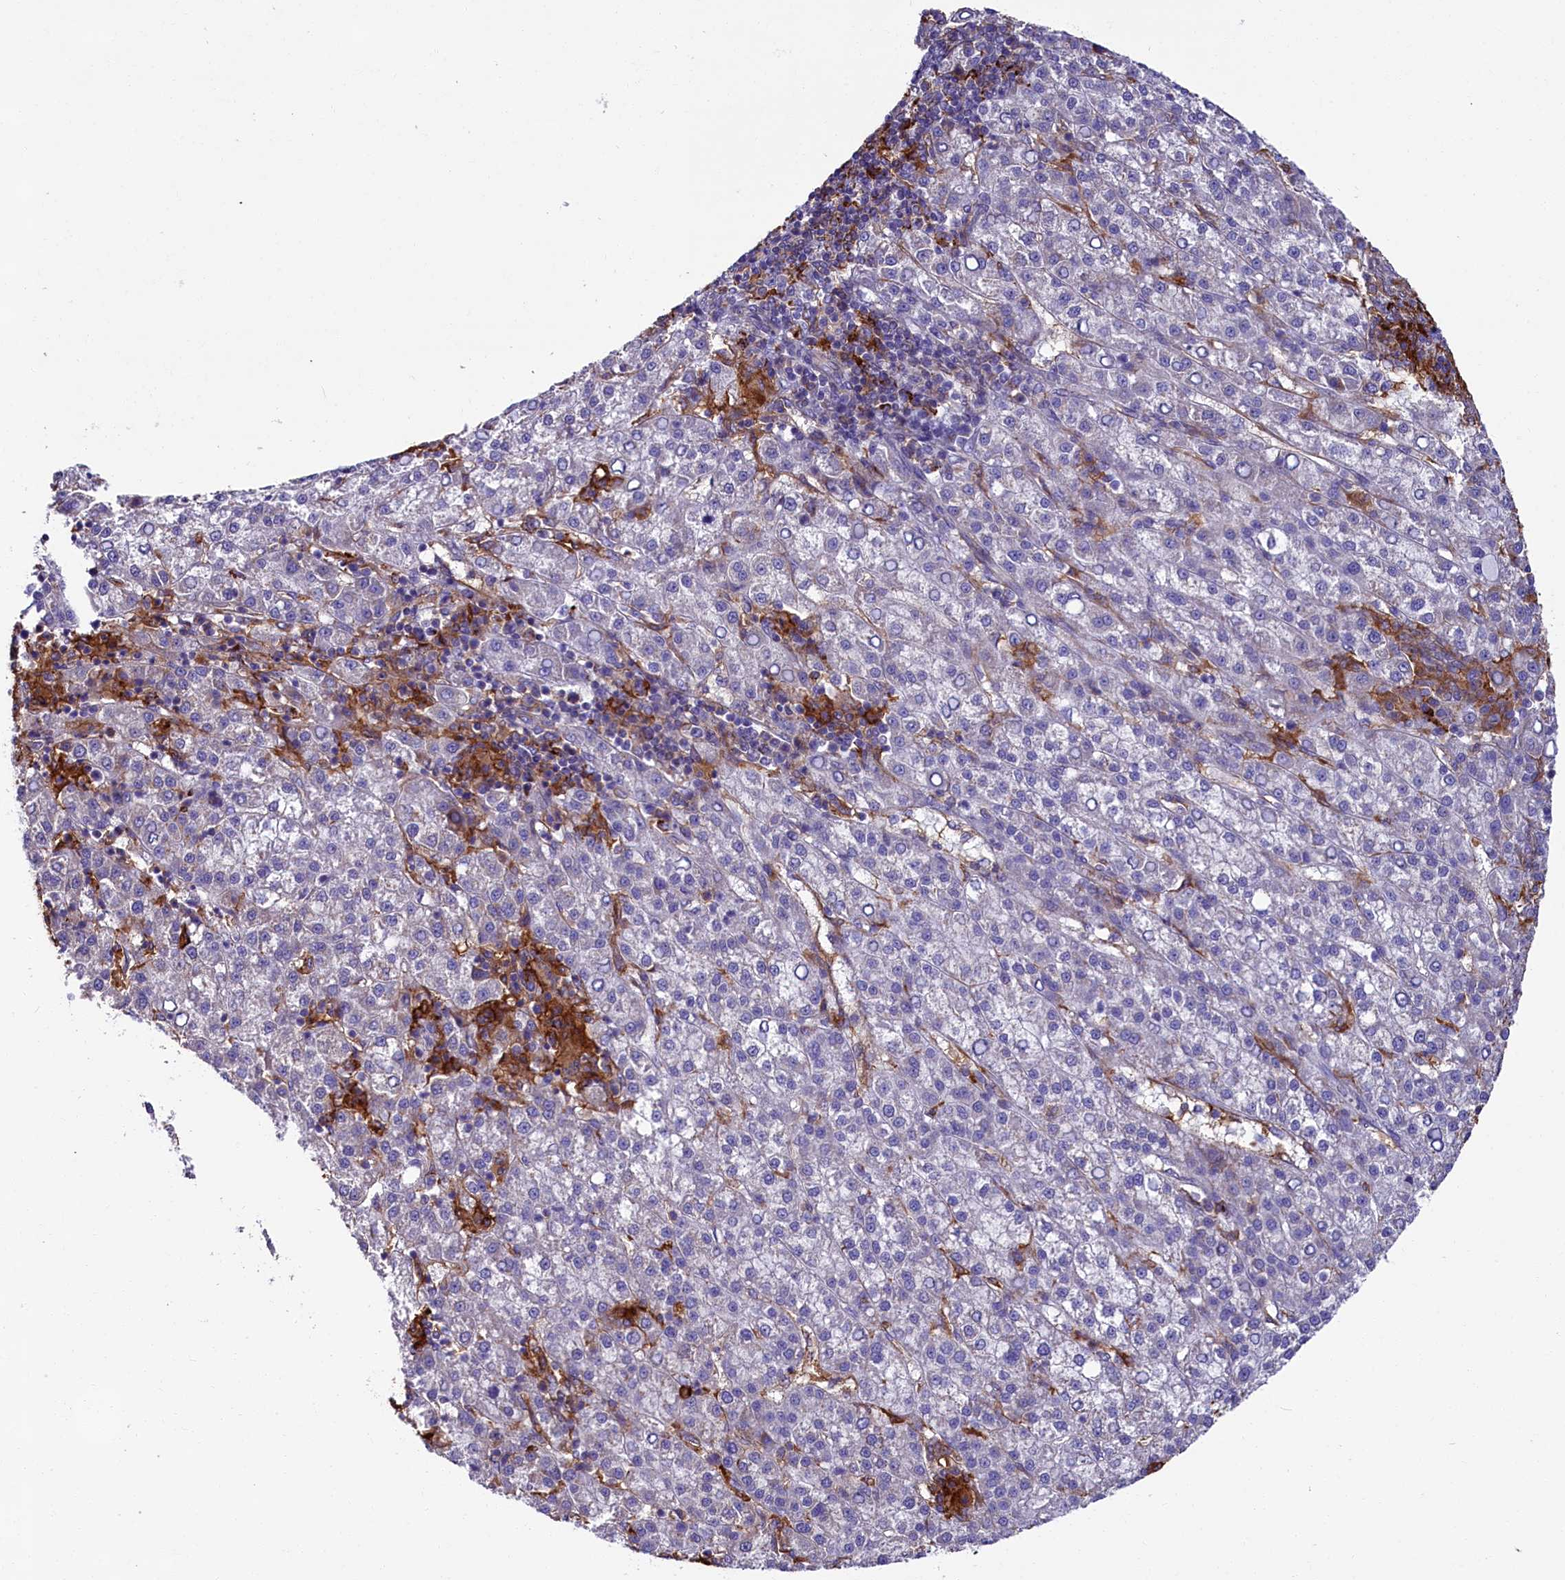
{"staining": {"intensity": "negative", "quantity": "none", "location": "none"}, "tissue": "liver cancer", "cell_type": "Tumor cells", "image_type": "cancer", "snomed": [{"axis": "morphology", "description": "Carcinoma, Hepatocellular, NOS"}, {"axis": "topography", "description": "Liver"}], "caption": "High power microscopy micrograph of an IHC micrograph of liver hepatocellular carcinoma, revealing no significant staining in tumor cells.", "gene": "IL20RA", "patient": {"sex": "female", "age": 58}}